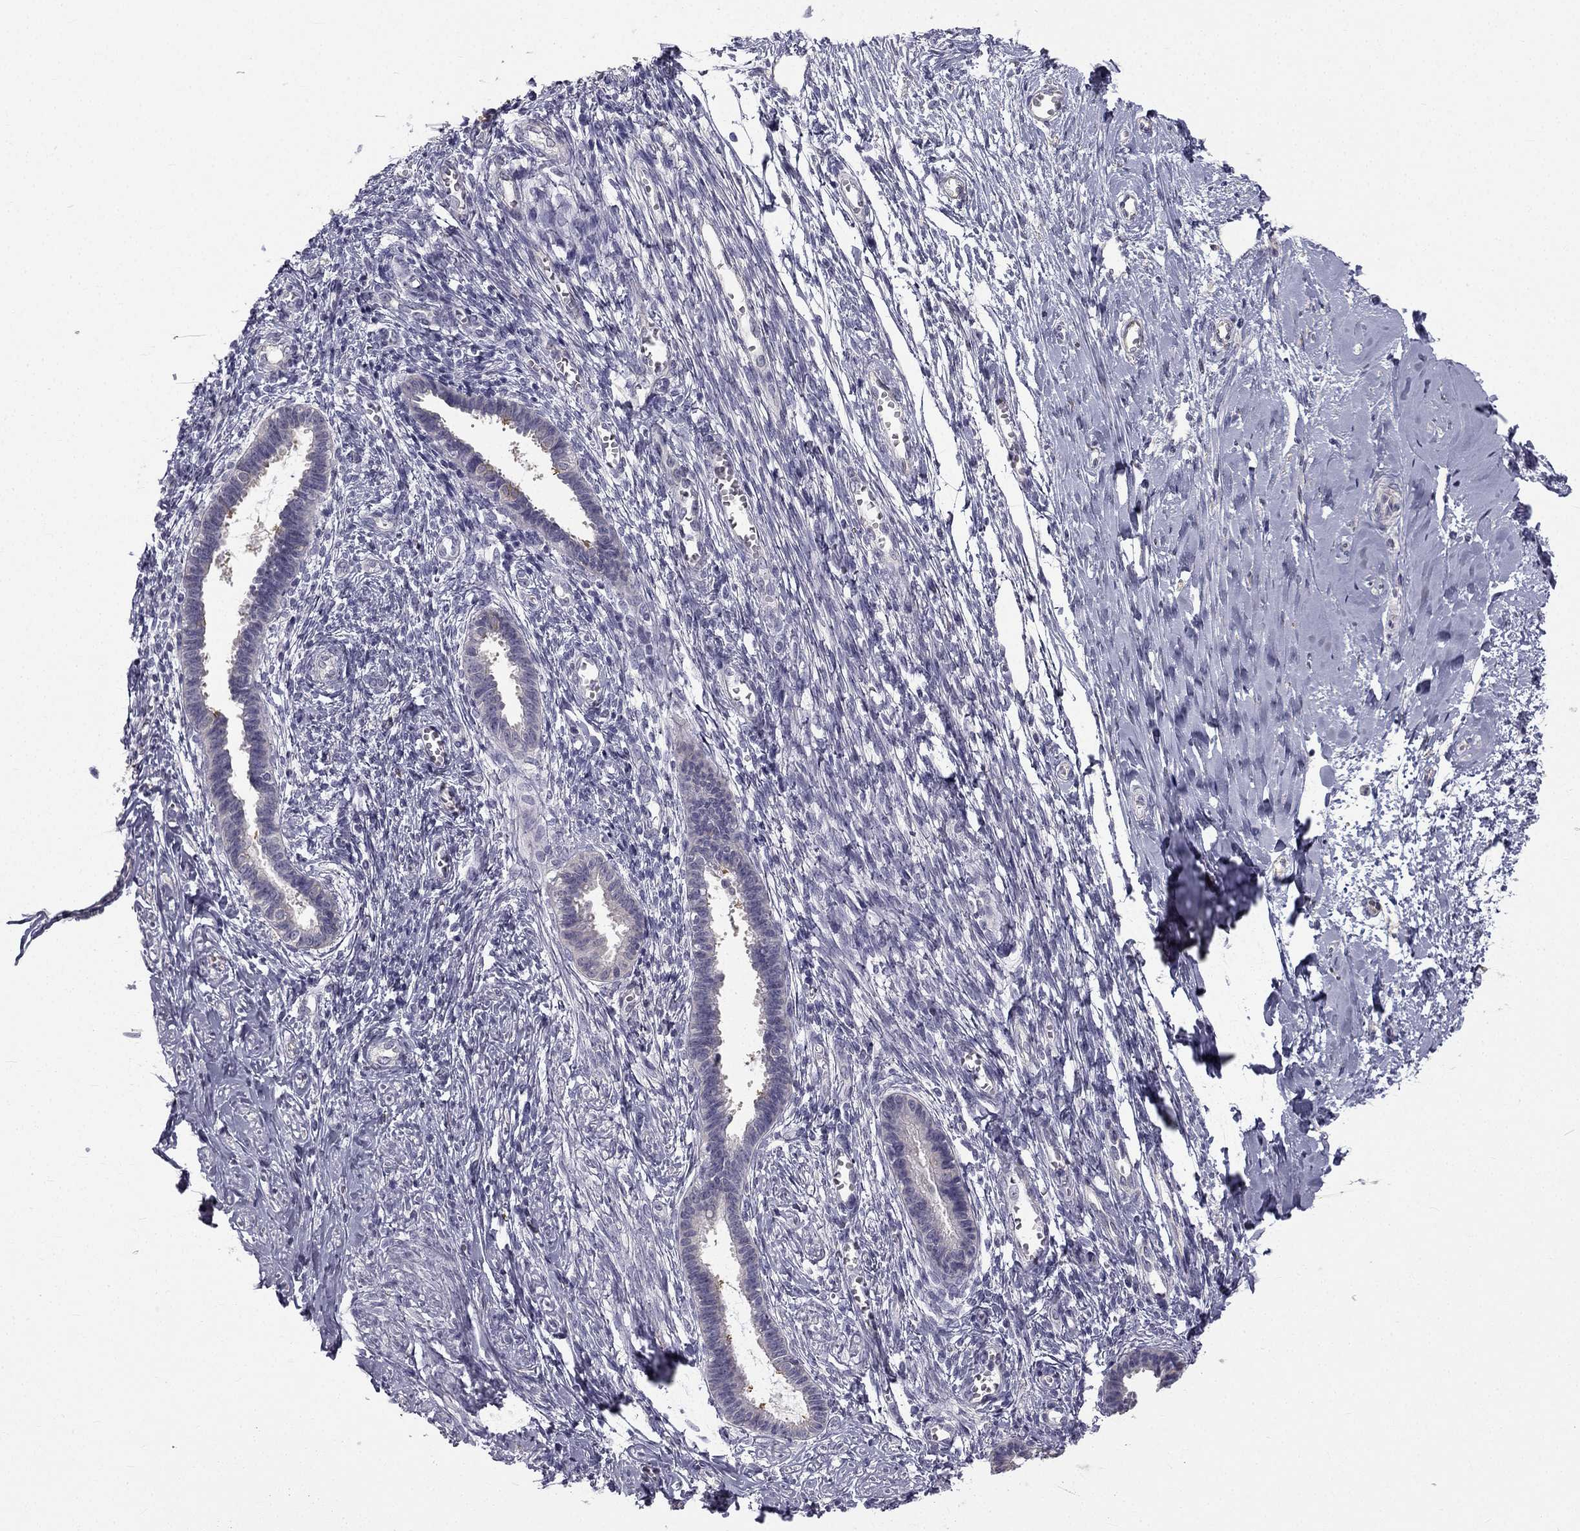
{"staining": {"intensity": "negative", "quantity": "none", "location": "none"}, "tissue": "endometrium", "cell_type": "Cells in endometrial stroma", "image_type": "normal", "snomed": [{"axis": "morphology", "description": "Normal tissue, NOS"}, {"axis": "topography", "description": "Cervix"}, {"axis": "topography", "description": "Endometrium"}], "caption": "A photomicrograph of endometrium stained for a protein demonstrates no brown staining in cells in endometrial stroma. (DAB immunohistochemistry, high magnification).", "gene": "CCDC40", "patient": {"sex": "female", "age": 37}}